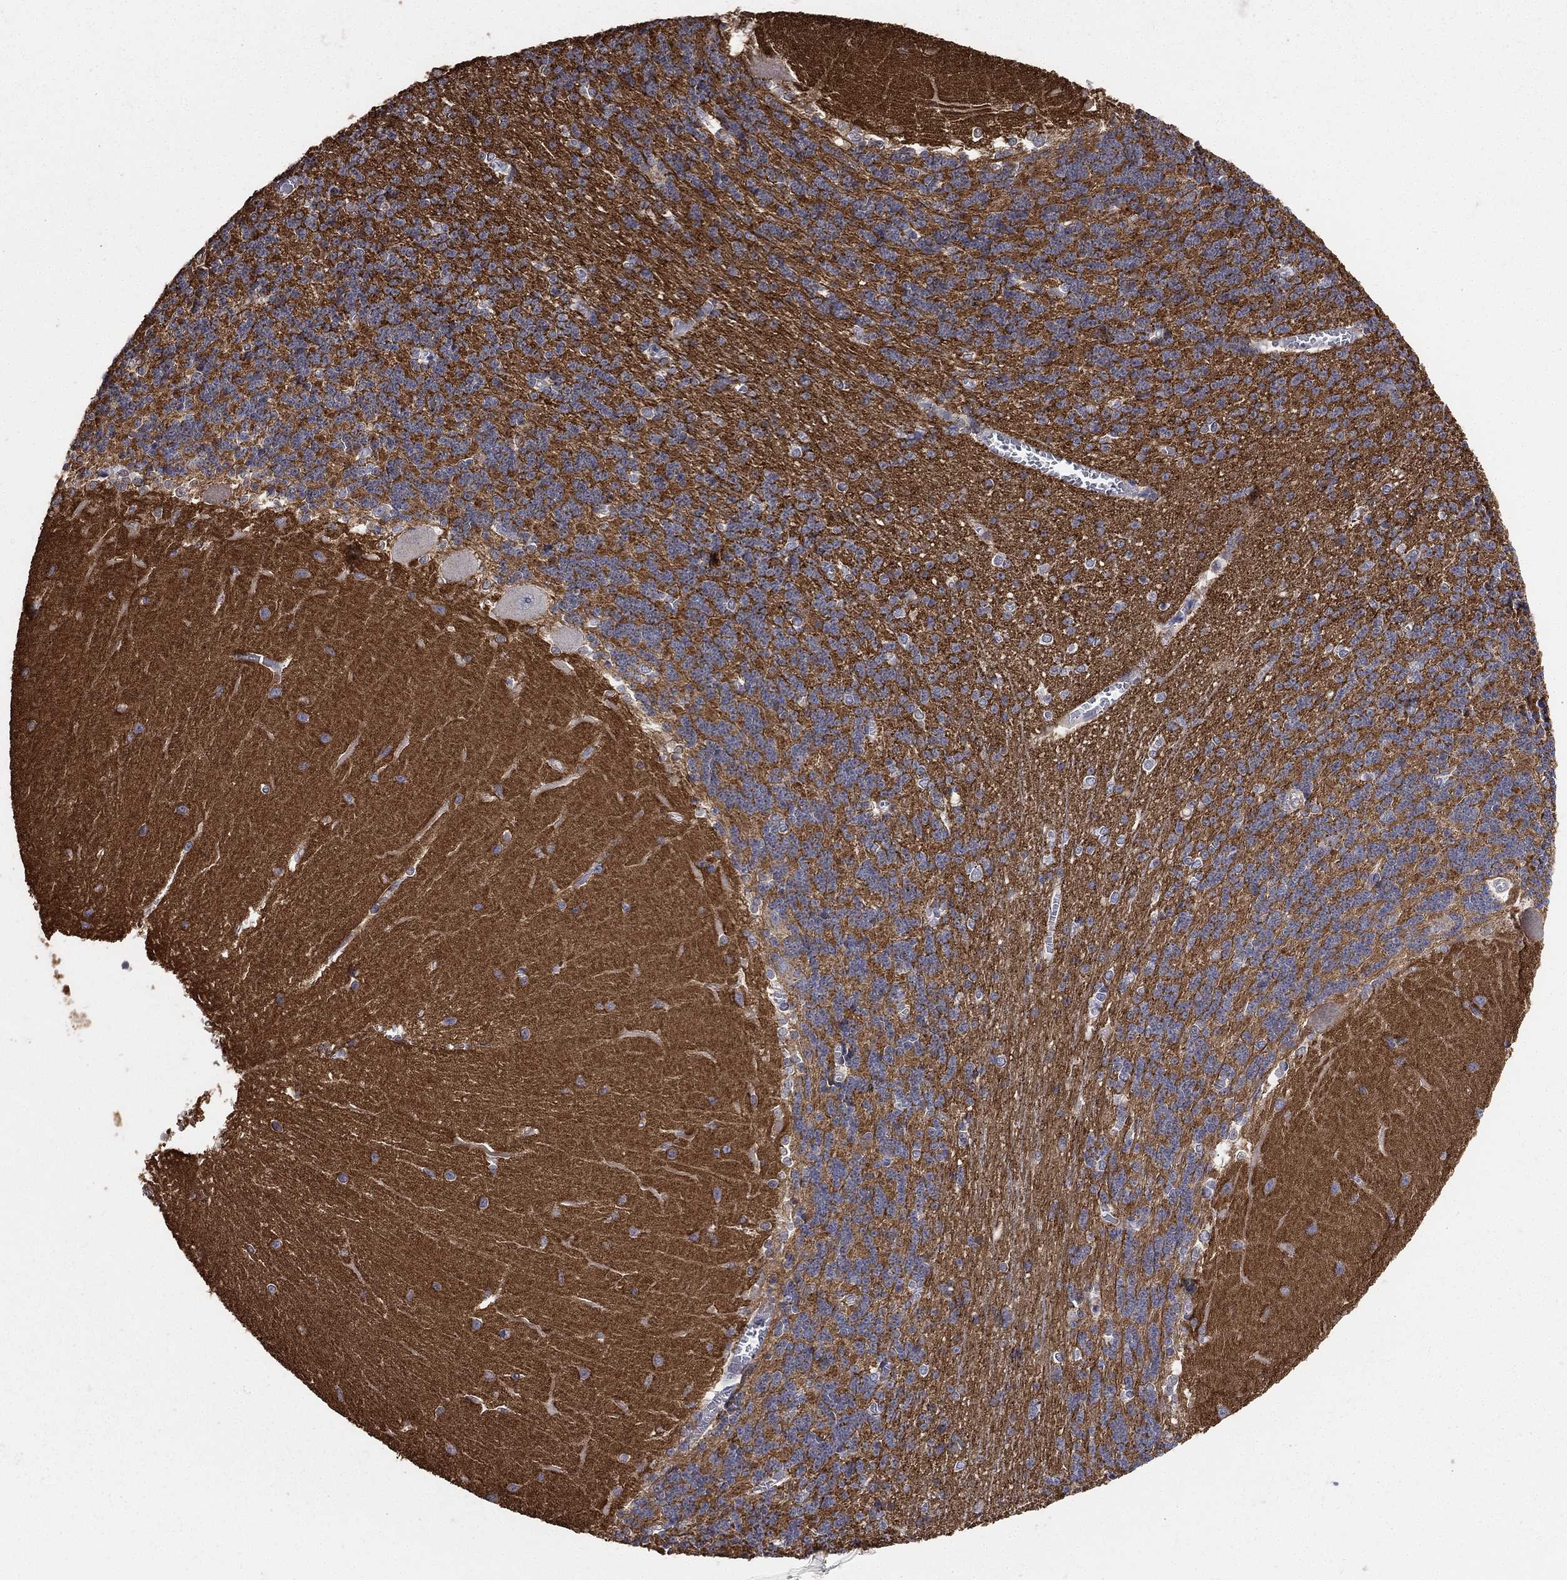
{"staining": {"intensity": "negative", "quantity": "none", "location": "none"}, "tissue": "cerebellum", "cell_type": "Cells in granular layer", "image_type": "normal", "snomed": [{"axis": "morphology", "description": "Normal tissue, NOS"}, {"axis": "topography", "description": "Cerebellum"}], "caption": "High power microscopy image of an IHC micrograph of normal cerebellum, revealing no significant expression in cells in granular layer.", "gene": "SNAP25", "patient": {"sex": "male", "age": 37}}